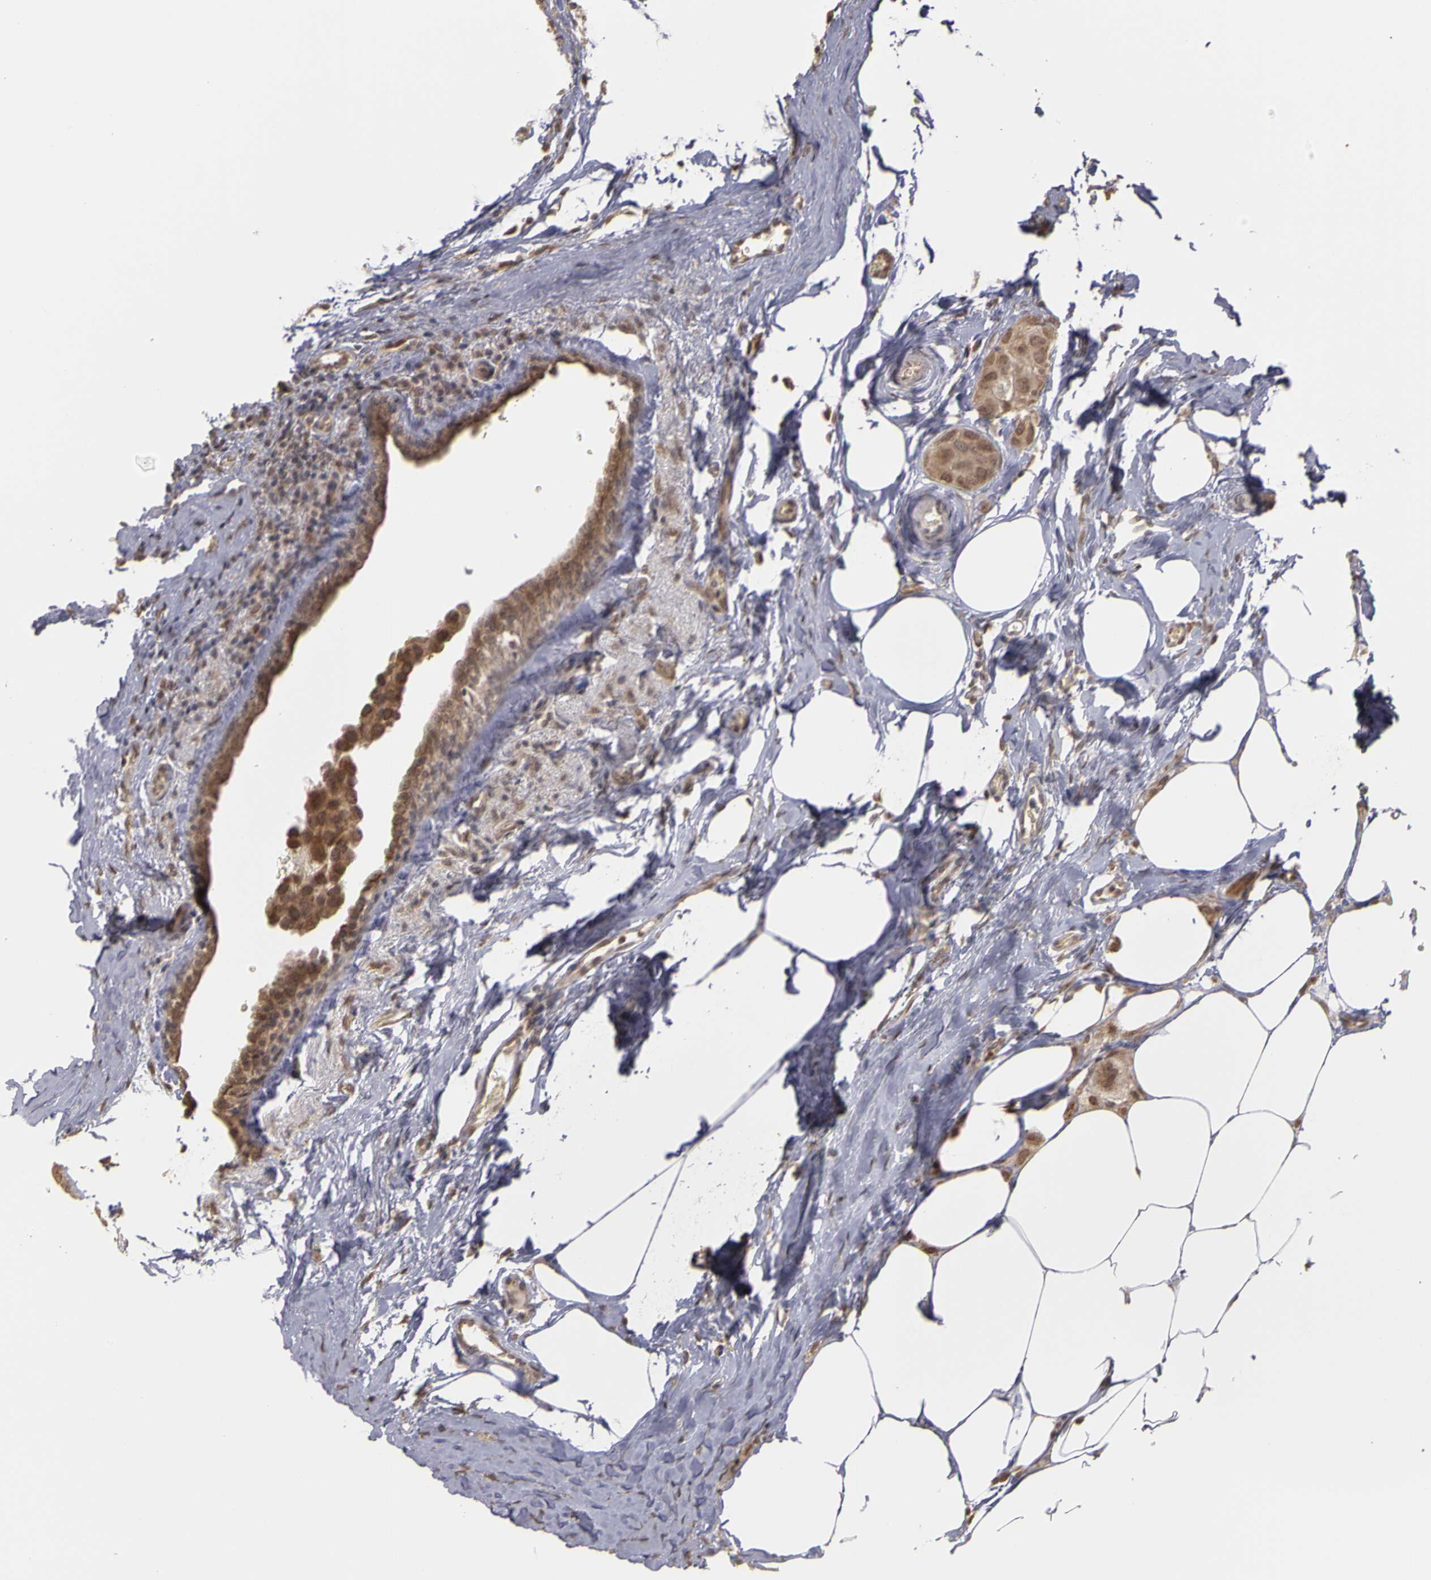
{"staining": {"intensity": "moderate", "quantity": ">75%", "location": "cytoplasmic/membranous"}, "tissue": "breast cancer", "cell_type": "Tumor cells", "image_type": "cancer", "snomed": [{"axis": "morphology", "description": "Duct carcinoma"}, {"axis": "topography", "description": "Breast"}], "caption": "A histopathology image of breast cancer (invasive ductal carcinoma) stained for a protein exhibits moderate cytoplasmic/membranous brown staining in tumor cells.", "gene": "FRMD7", "patient": {"sex": "female", "age": 68}}